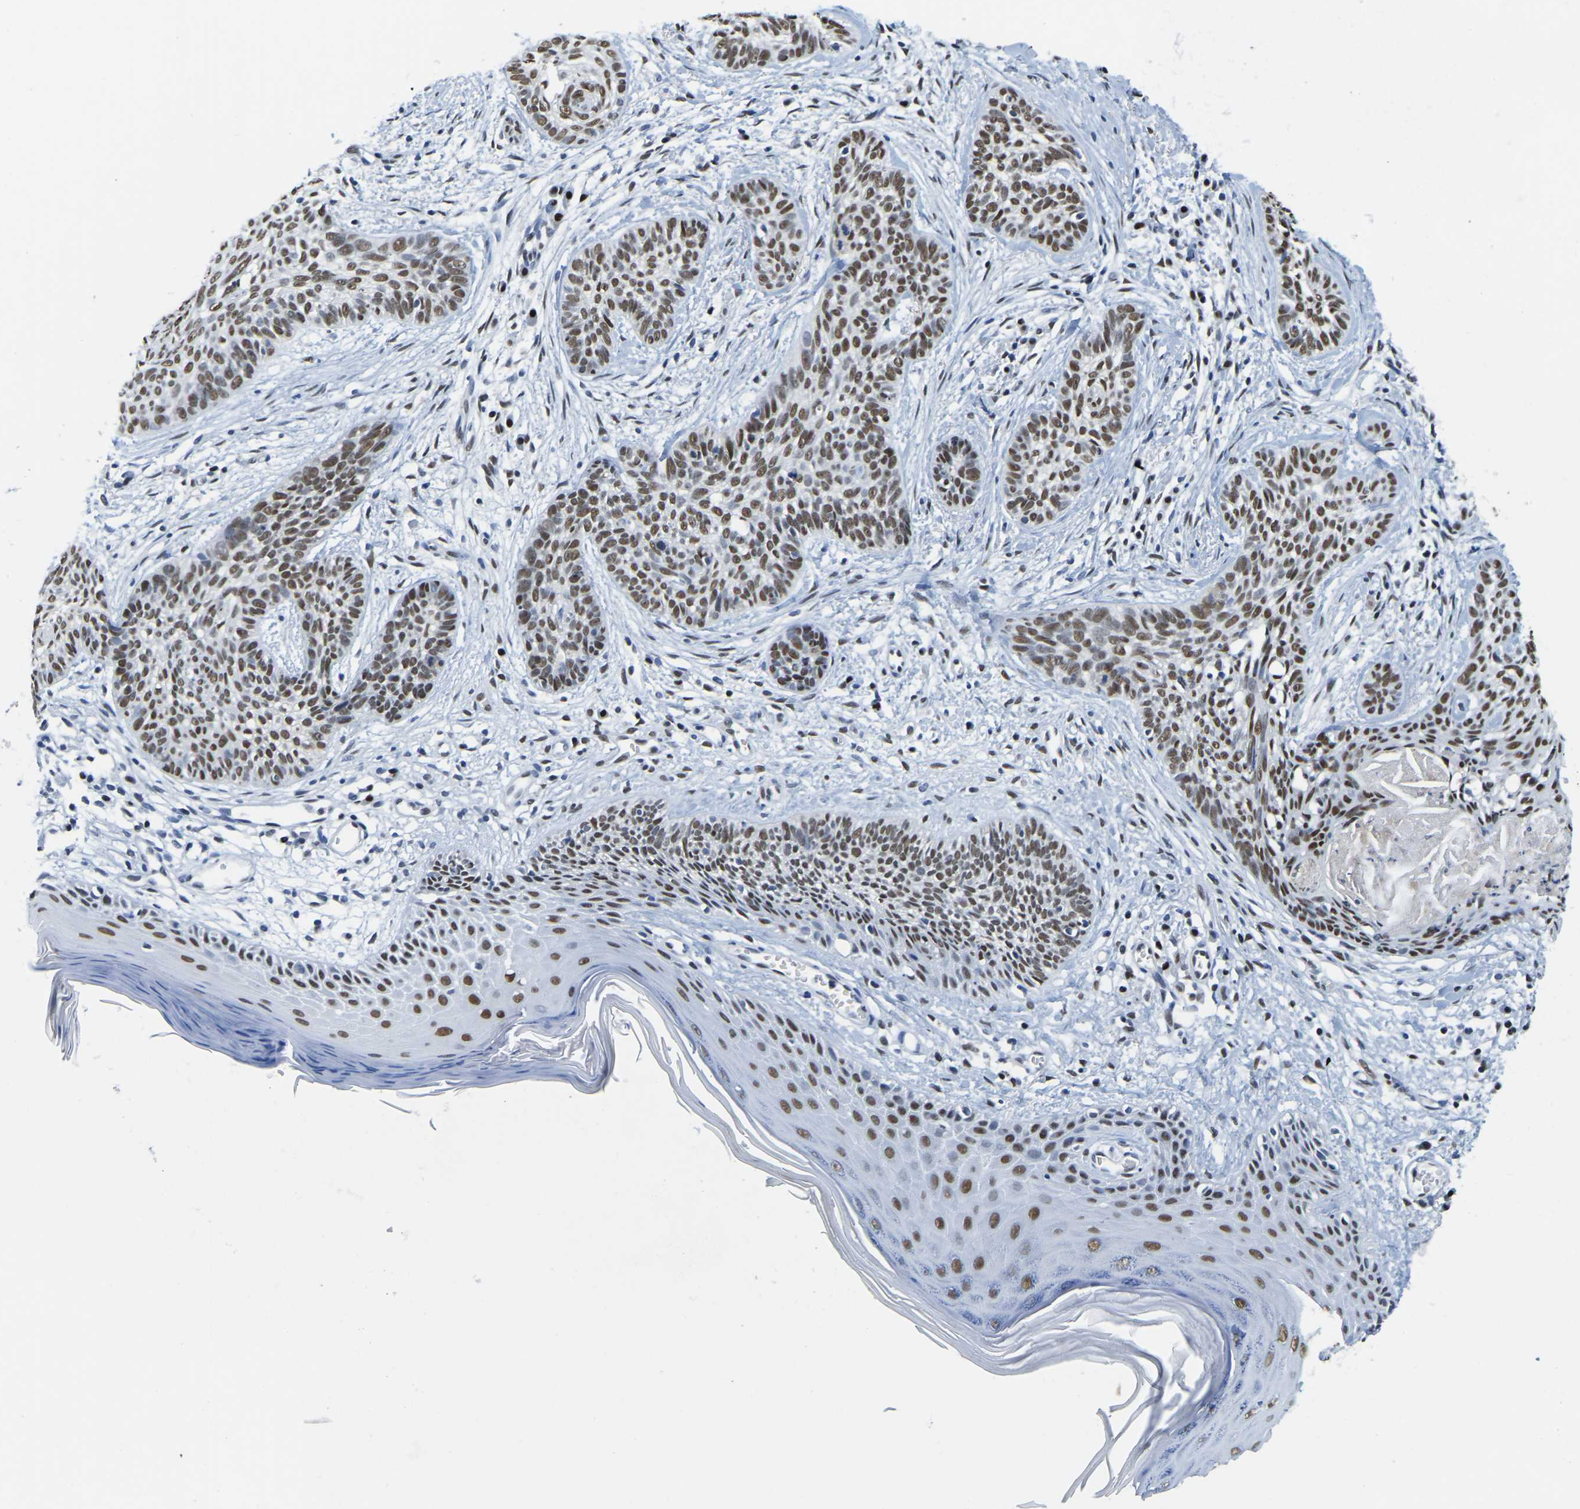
{"staining": {"intensity": "moderate", "quantity": ">75%", "location": "nuclear"}, "tissue": "skin cancer", "cell_type": "Tumor cells", "image_type": "cancer", "snomed": [{"axis": "morphology", "description": "Basal cell carcinoma"}, {"axis": "topography", "description": "Skin"}], "caption": "High-magnification brightfield microscopy of skin cancer (basal cell carcinoma) stained with DAB (brown) and counterstained with hematoxylin (blue). tumor cells exhibit moderate nuclear positivity is seen in approximately>75% of cells. (Brightfield microscopy of DAB IHC at high magnification).", "gene": "UBA1", "patient": {"sex": "female", "age": 59}}